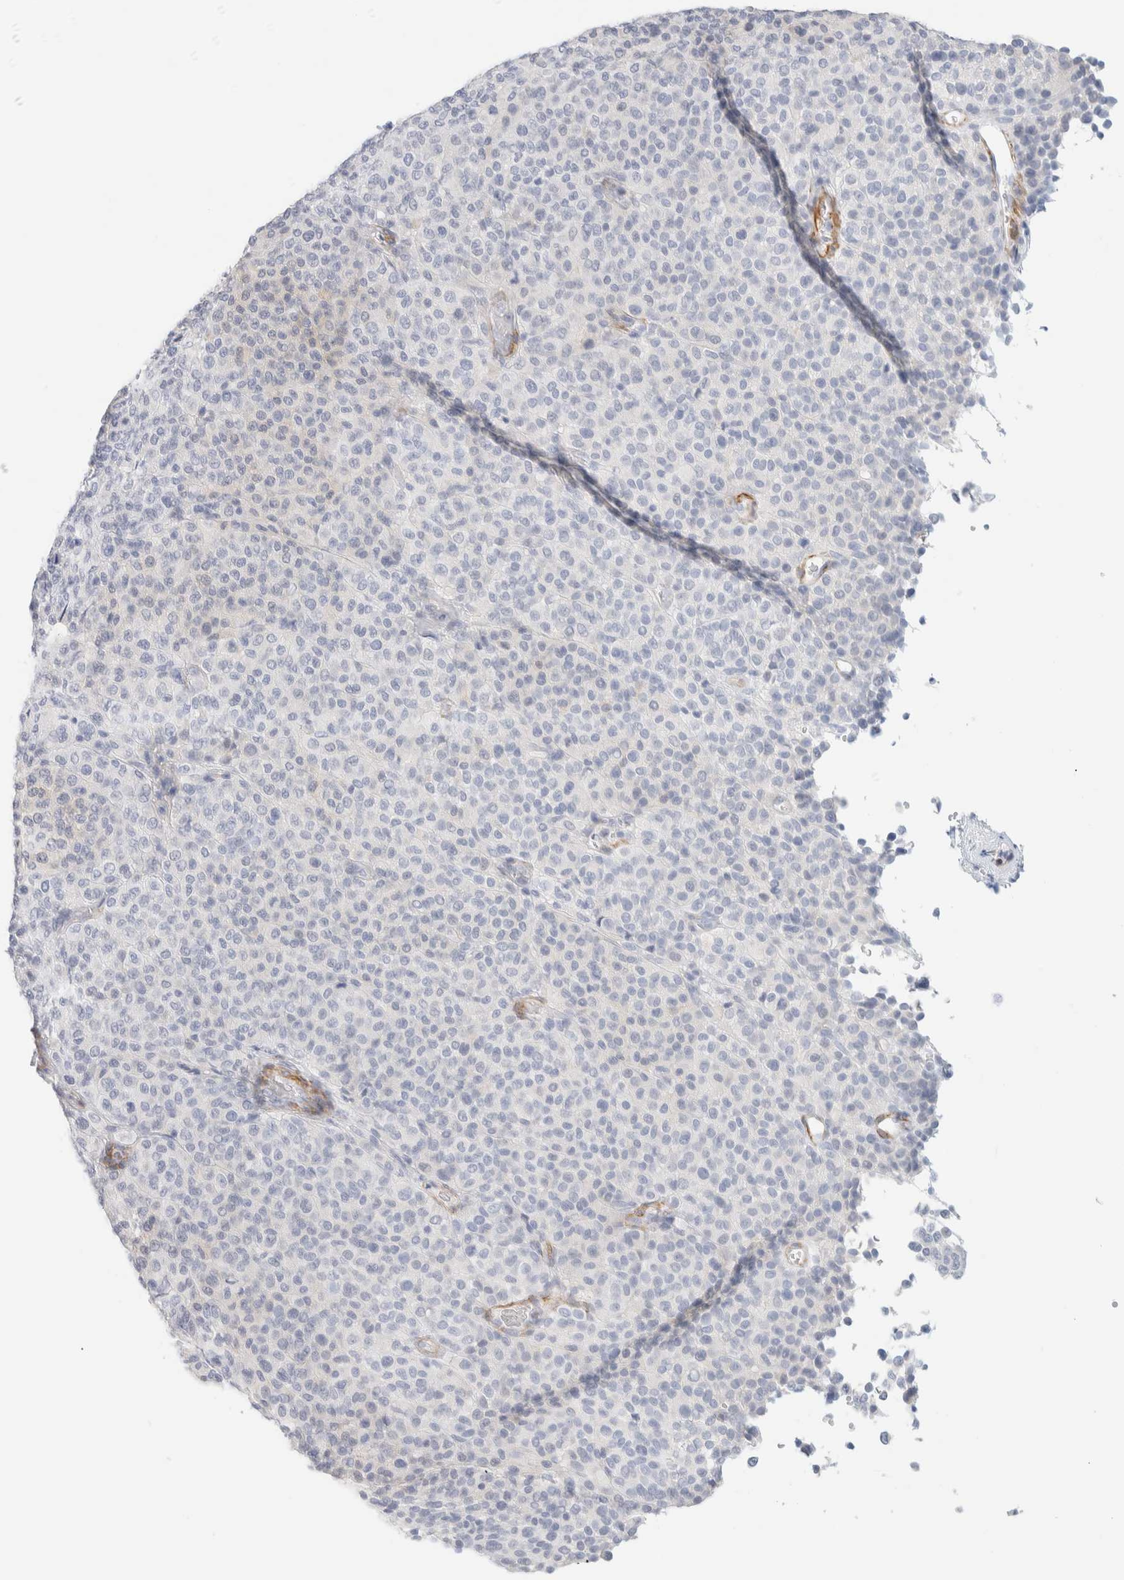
{"staining": {"intensity": "negative", "quantity": "none", "location": "none"}, "tissue": "melanoma", "cell_type": "Tumor cells", "image_type": "cancer", "snomed": [{"axis": "morphology", "description": "Malignant melanoma, Metastatic site"}, {"axis": "topography", "description": "Pancreas"}], "caption": "This is an immunohistochemistry photomicrograph of human melanoma. There is no expression in tumor cells.", "gene": "AFMID", "patient": {"sex": "female", "age": 30}}